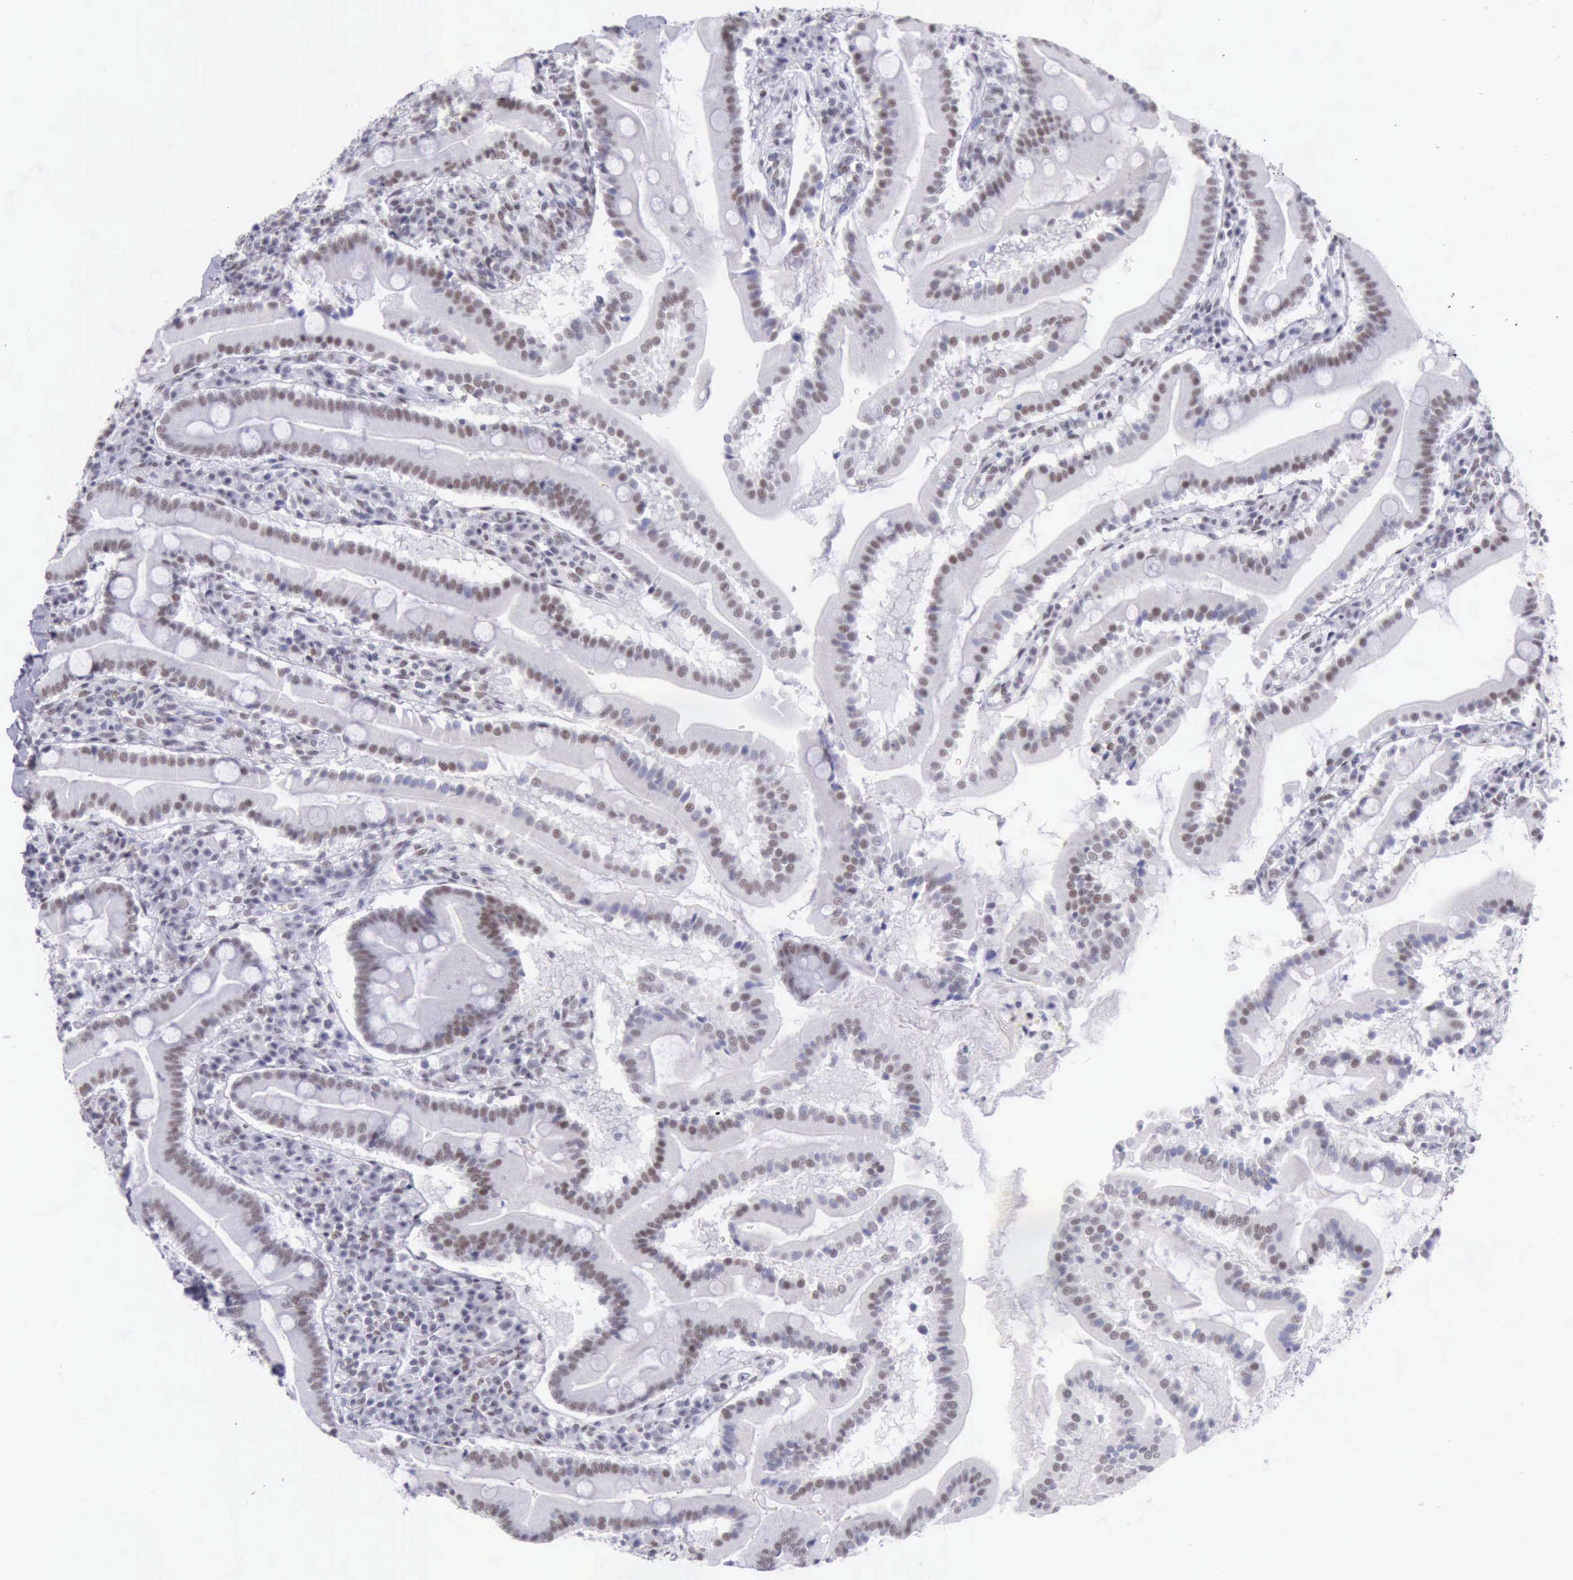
{"staining": {"intensity": "weak", "quantity": "25%-75%", "location": "nuclear"}, "tissue": "duodenum", "cell_type": "Glandular cells", "image_type": "normal", "snomed": [{"axis": "morphology", "description": "Normal tissue, NOS"}, {"axis": "topography", "description": "Duodenum"}], "caption": "IHC of benign human duodenum reveals low levels of weak nuclear expression in approximately 25%-75% of glandular cells. (IHC, brightfield microscopy, high magnification).", "gene": "EP300", "patient": {"sex": "male", "age": 50}}